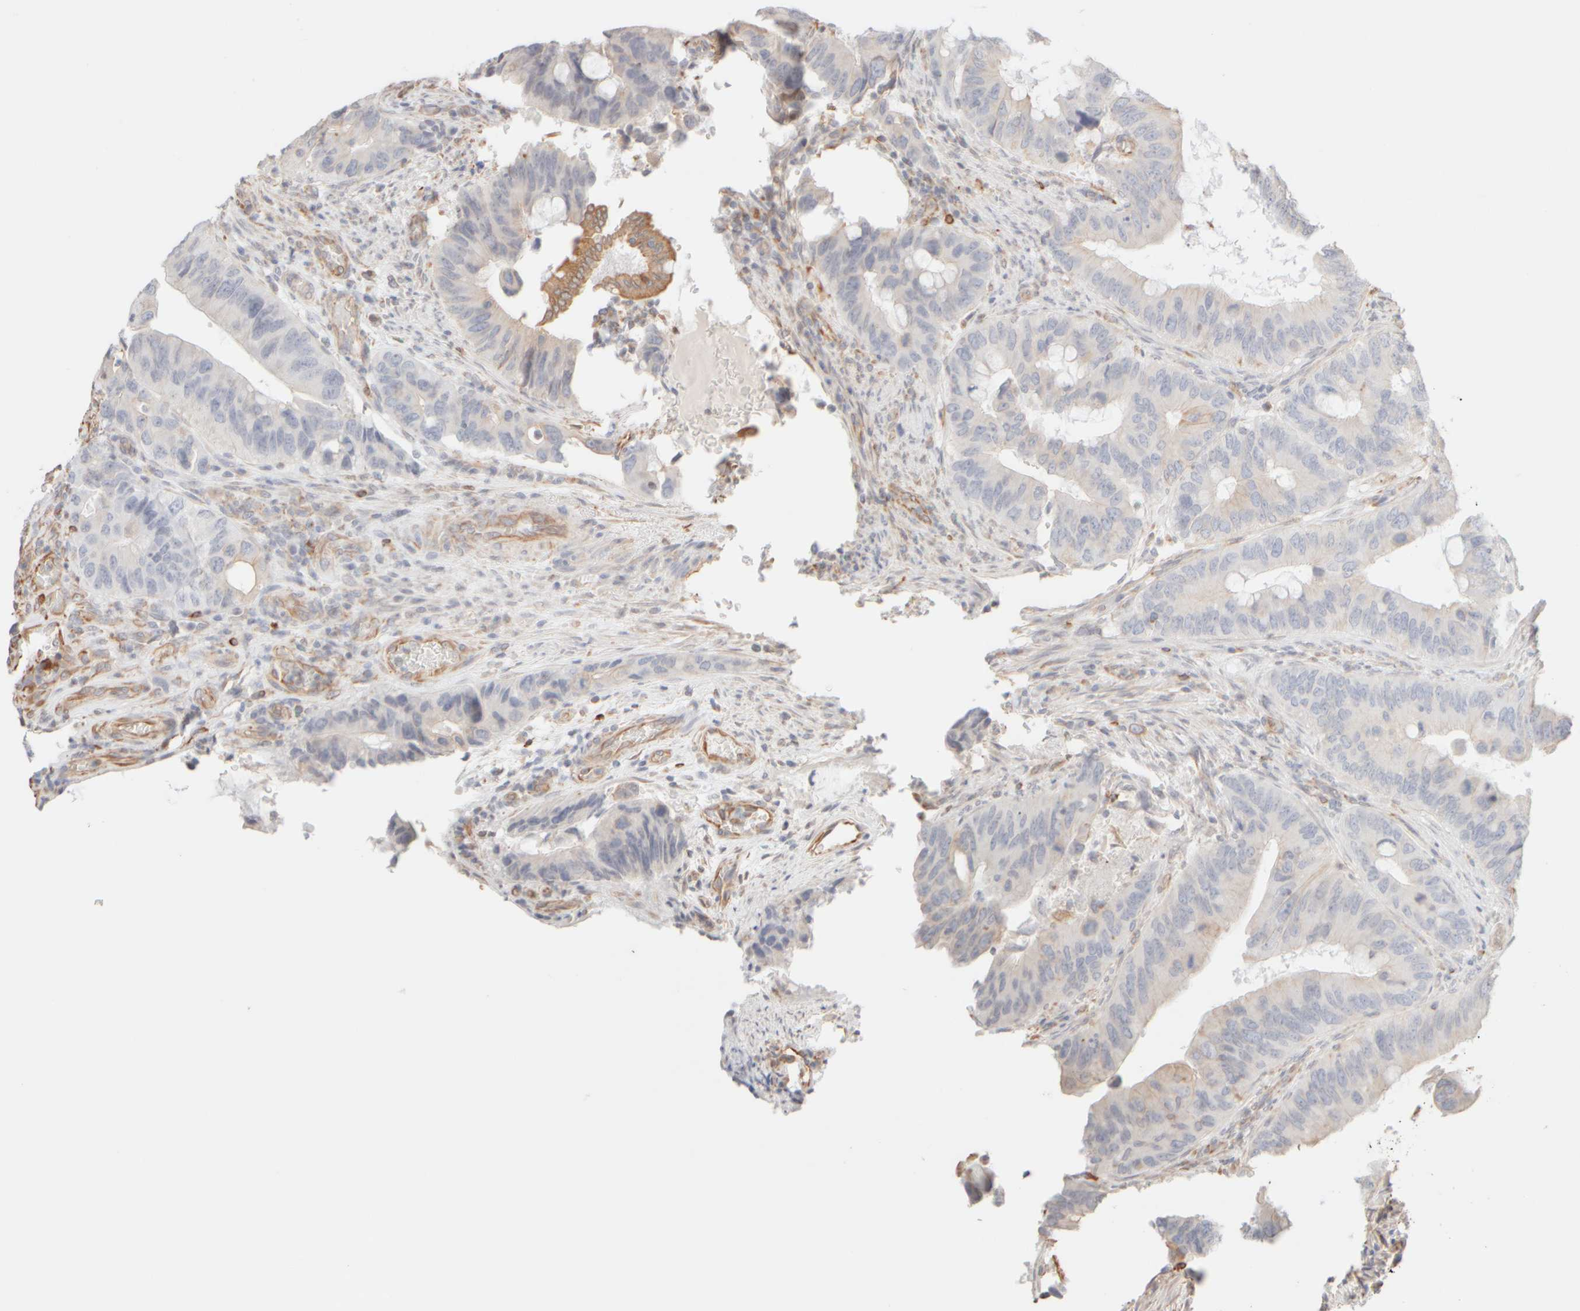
{"staining": {"intensity": "weak", "quantity": "<25%", "location": "cytoplasmic/membranous"}, "tissue": "colorectal cancer", "cell_type": "Tumor cells", "image_type": "cancer", "snomed": [{"axis": "morphology", "description": "Adenocarcinoma, NOS"}, {"axis": "topography", "description": "Colon"}], "caption": "IHC of human colorectal cancer (adenocarcinoma) exhibits no positivity in tumor cells.", "gene": "KRT15", "patient": {"sex": "male", "age": 71}}